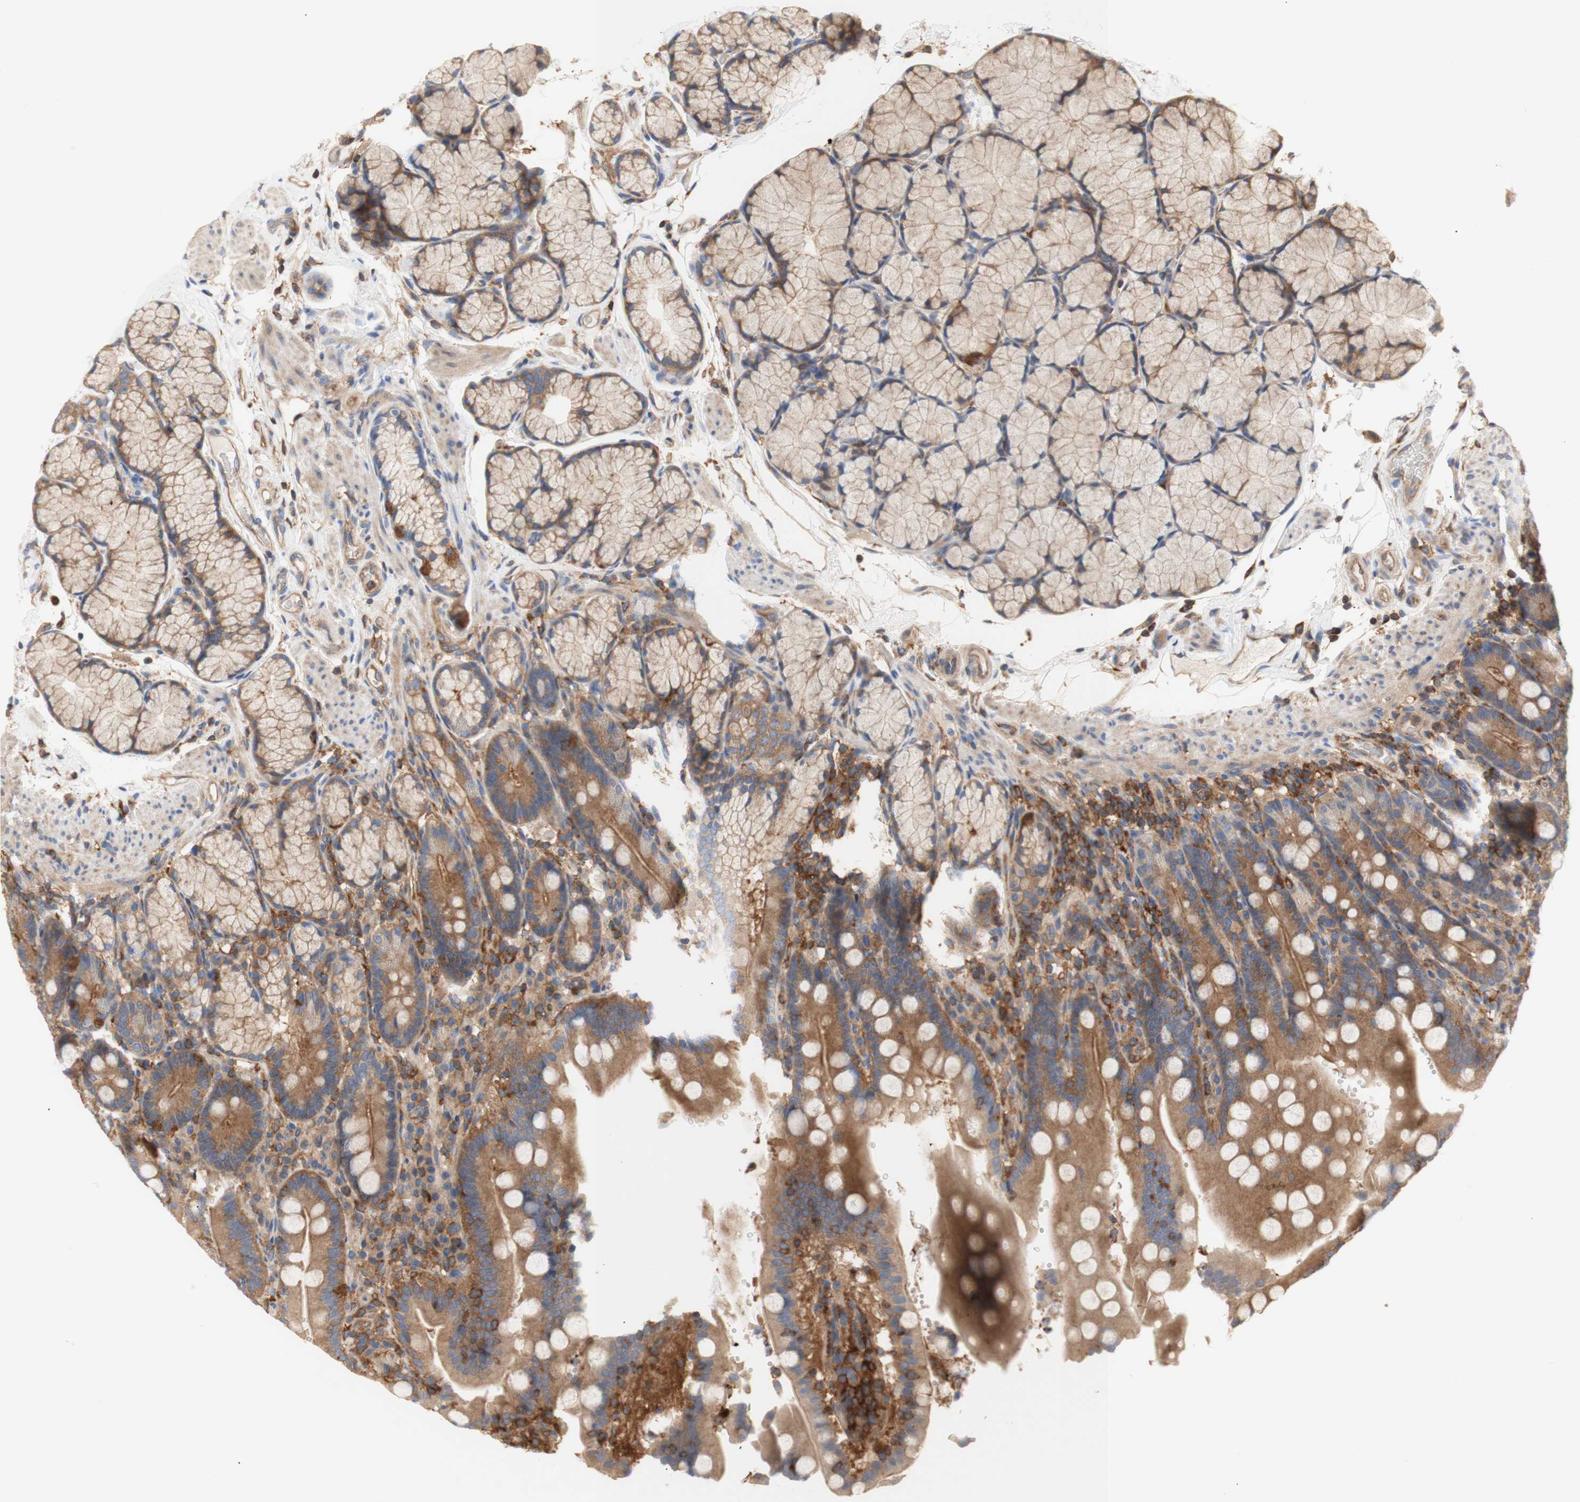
{"staining": {"intensity": "moderate", "quantity": ">75%", "location": "cytoplasmic/membranous"}, "tissue": "duodenum", "cell_type": "Glandular cells", "image_type": "normal", "snomed": [{"axis": "morphology", "description": "Normal tissue, NOS"}, {"axis": "topography", "description": "Small intestine, NOS"}], "caption": "DAB immunohistochemical staining of benign human duodenum demonstrates moderate cytoplasmic/membranous protein staining in approximately >75% of glandular cells.", "gene": "IKBKG", "patient": {"sex": "female", "age": 71}}